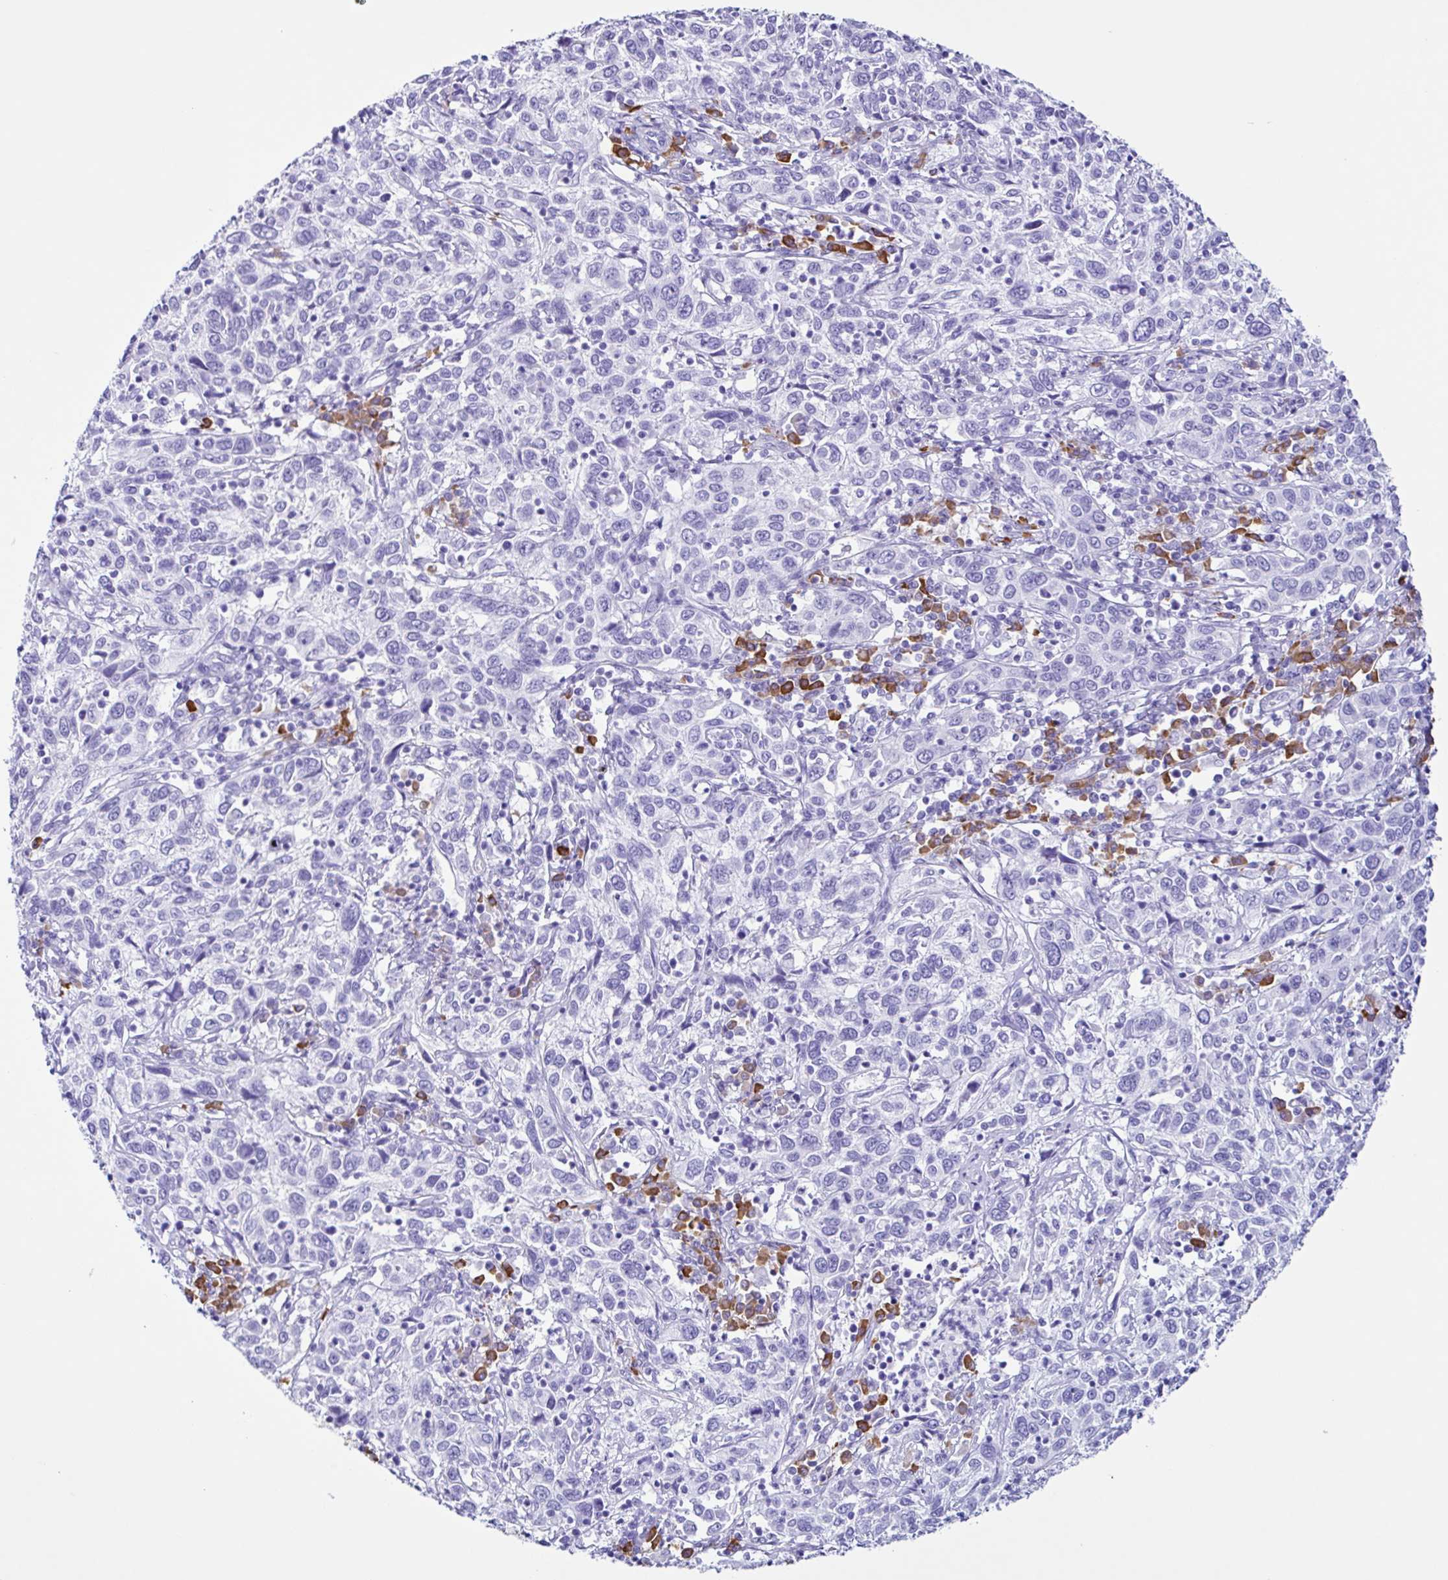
{"staining": {"intensity": "negative", "quantity": "none", "location": "none"}, "tissue": "cervical cancer", "cell_type": "Tumor cells", "image_type": "cancer", "snomed": [{"axis": "morphology", "description": "Squamous cell carcinoma, NOS"}, {"axis": "topography", "description": "Cervix"}], "caption": "The micrograph shows no staining of tumor cells in cervical cancer.", "gene": "PIGF", "patient": {"sex": "female", "age": 46}}